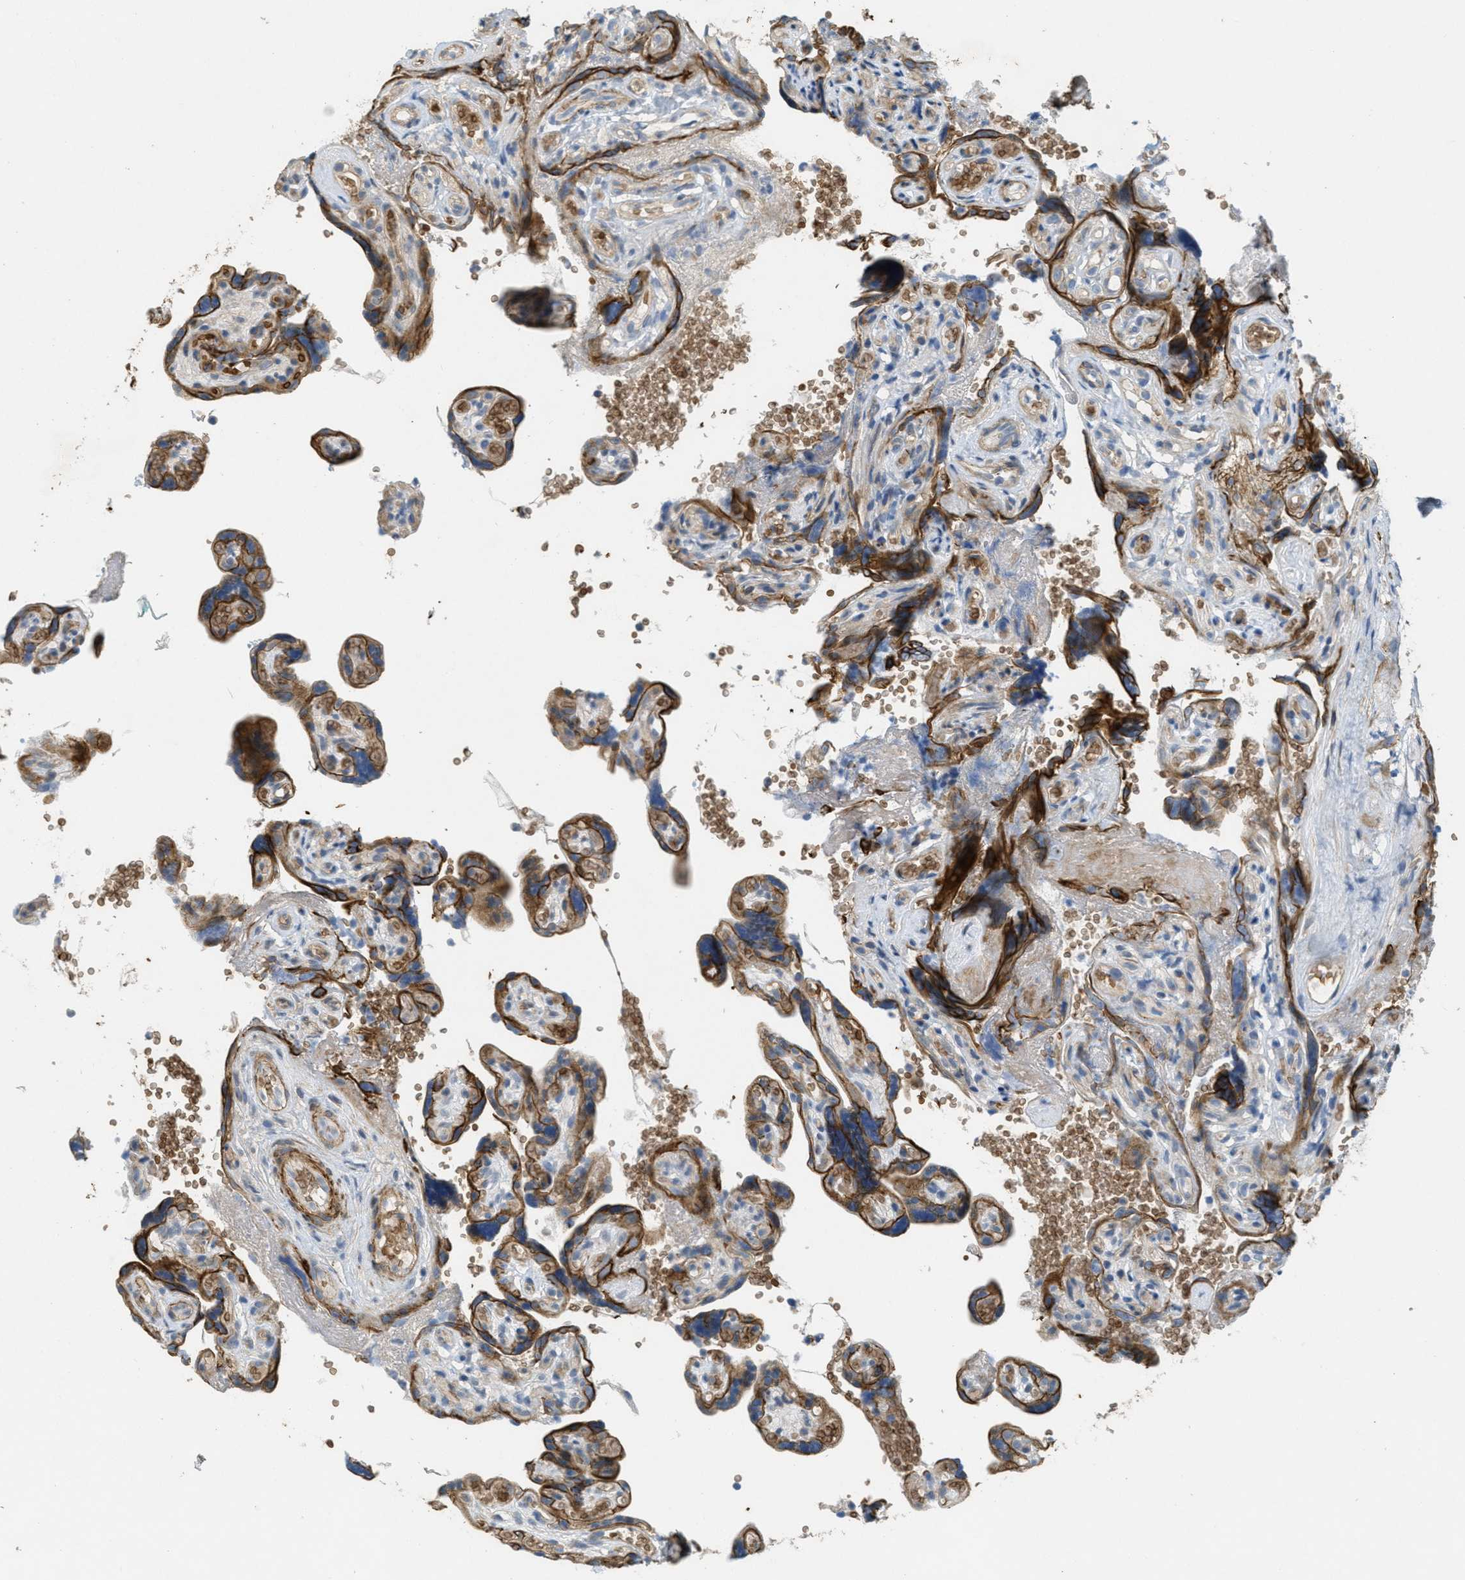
{"staining": {"intensity": "strong", "quantity": "<25%", "location": "cytoplasmic/membranous"}, "tissue": "placenta", "cell_type": "Decidual cells", "image_type": "normal", "snomed": [{"axis": "morphology", "description": "Normal tissue, NOS"}, {"axis": "topography", "description": "Placenta"}], "caption": "Brown immunohistochemical staining in normal human placenta displays strong cytoplasmic/membranous expression in about <25% of decidual cells. The staining was performed using DAB, with brown indicating positive protein expression. Nuclei are stained blue with hematoxylin.", "gene": "MRS2", "patient": {"sex": "female", "age": 30}}